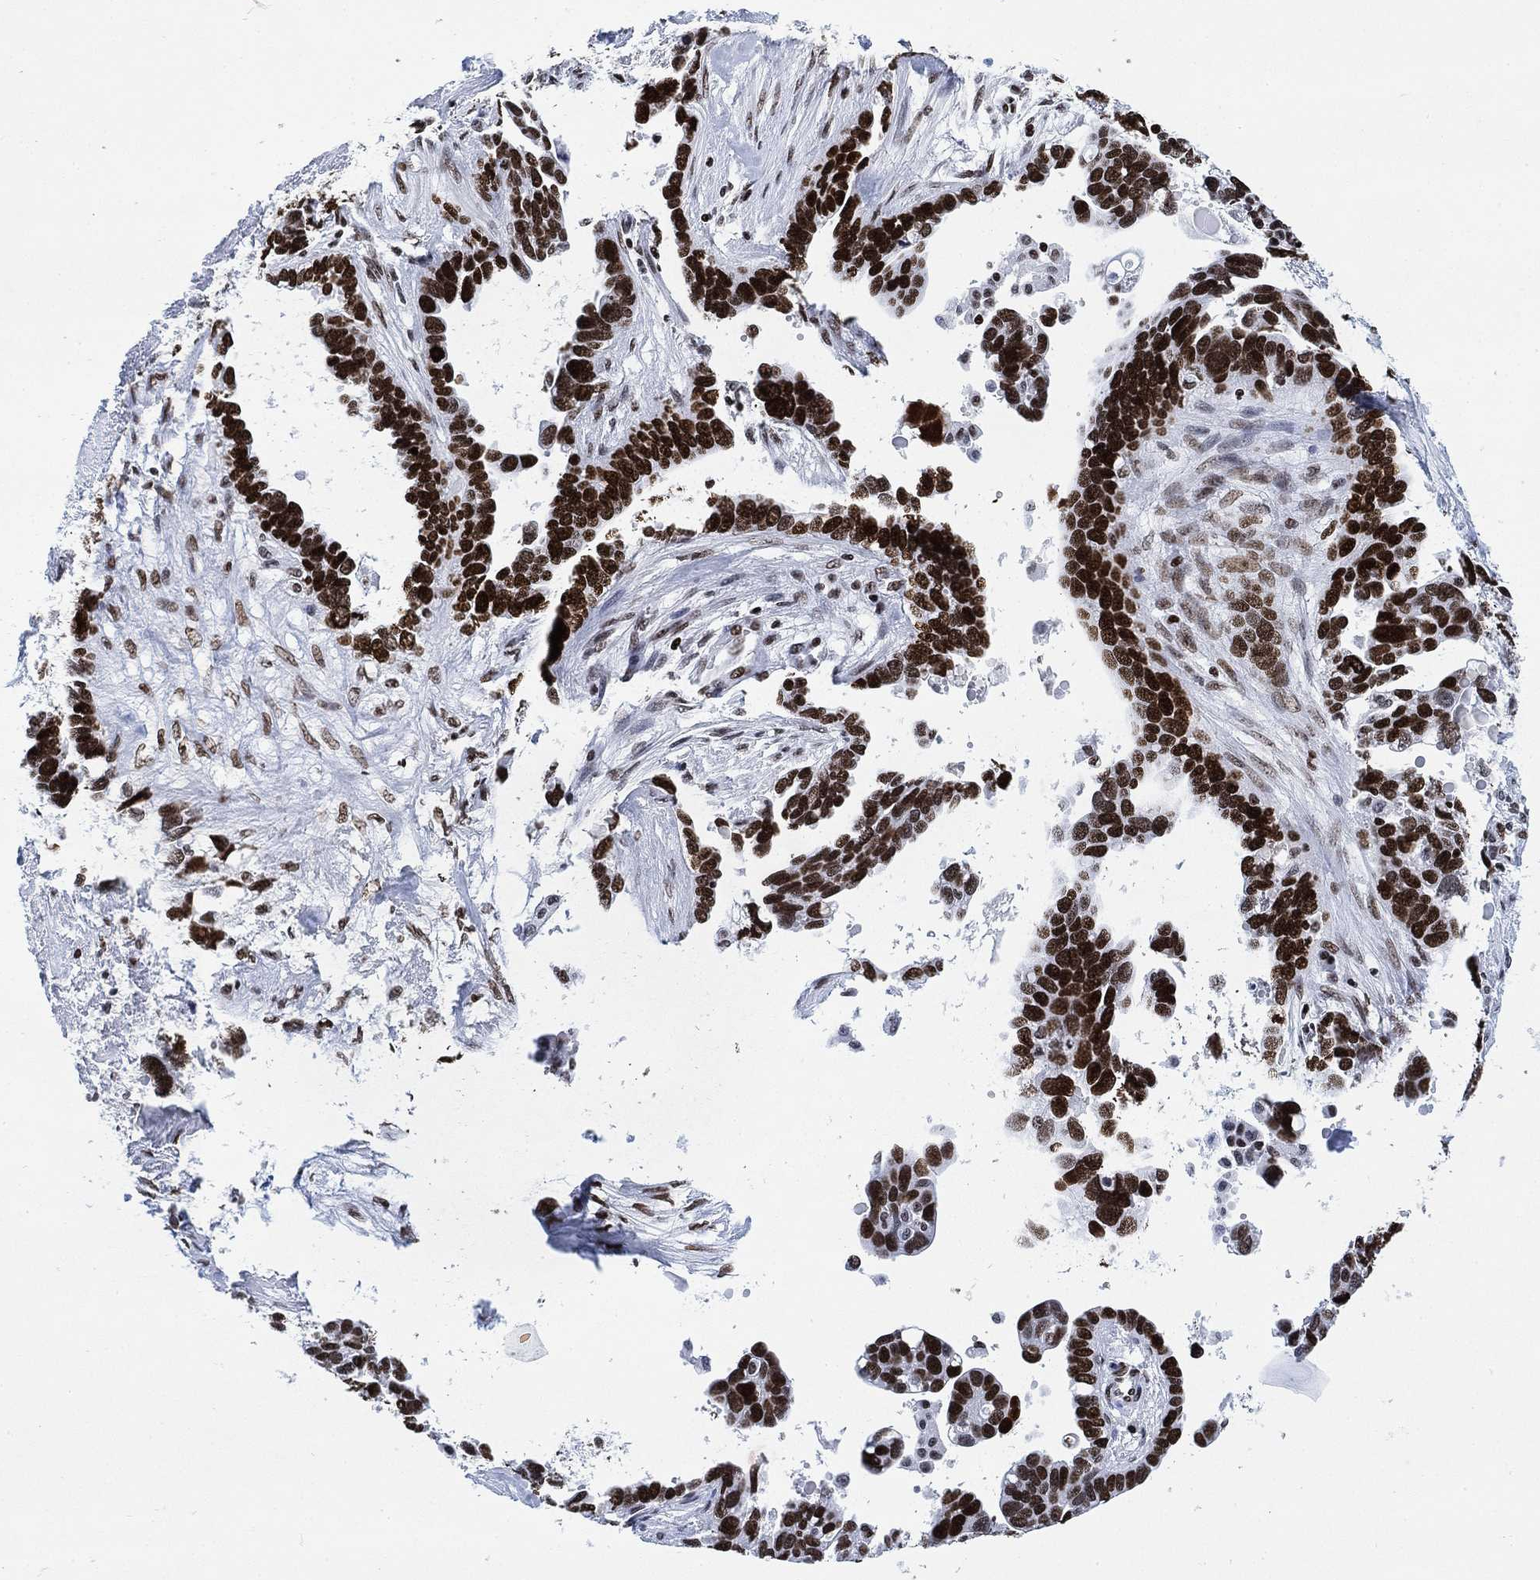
{"staining": {"intensity": "strong", "quantity": ">75%", "location": "nuclear"}, "tissue": "ovarian cancer", "cell_type": "Tumor cells", "image_type": "cancer", "snomed": [{"axis": "morphology", "description": "Cystadenocarcinoma, serous, NOS"}, {"axis": "topography", "description": "Ovary"}], "caption": "This is an image of immunohistochemistry staining of serous cystadenocarcinoma (ovarian), which shows strong expression in the nuclear of tumor cells.", "gene": "H1-10", "patient": {"sex": "female", "age": 54}}